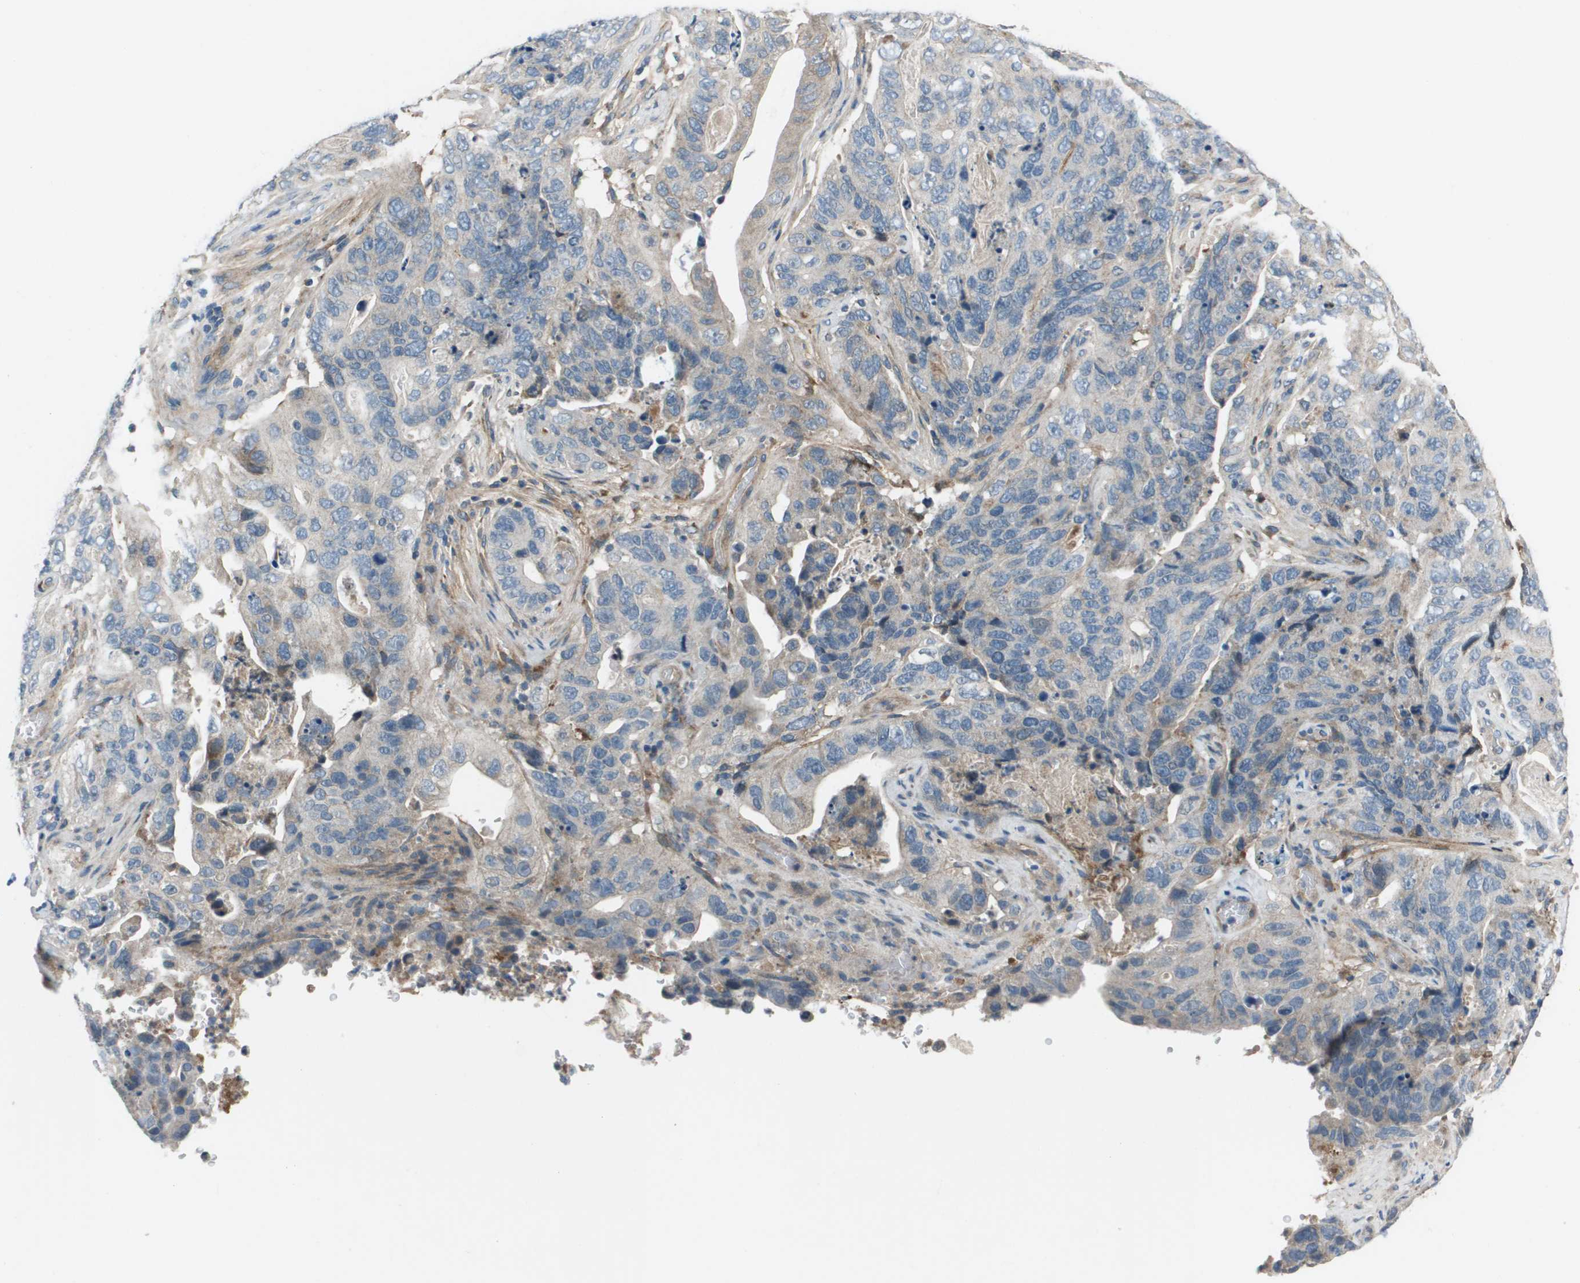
{"staining": {"intensity": "negative", "quantity": "none", "location": "none"}, "tissue": "stomach cancer", "cell_type": "Tumor cells", "image_type": "cancer", "snomed": [{"axis": "morphology", "description": "Adenocarcinoma, NOS"}, {"axis": "topography", "description": "Stomach"}], "caption": "Histopathology image shows no protein staining in tumor cells of stomach cancer tissue.", "gene": "PCOLCE", "patient": {"sex": "female", "age": 89}}